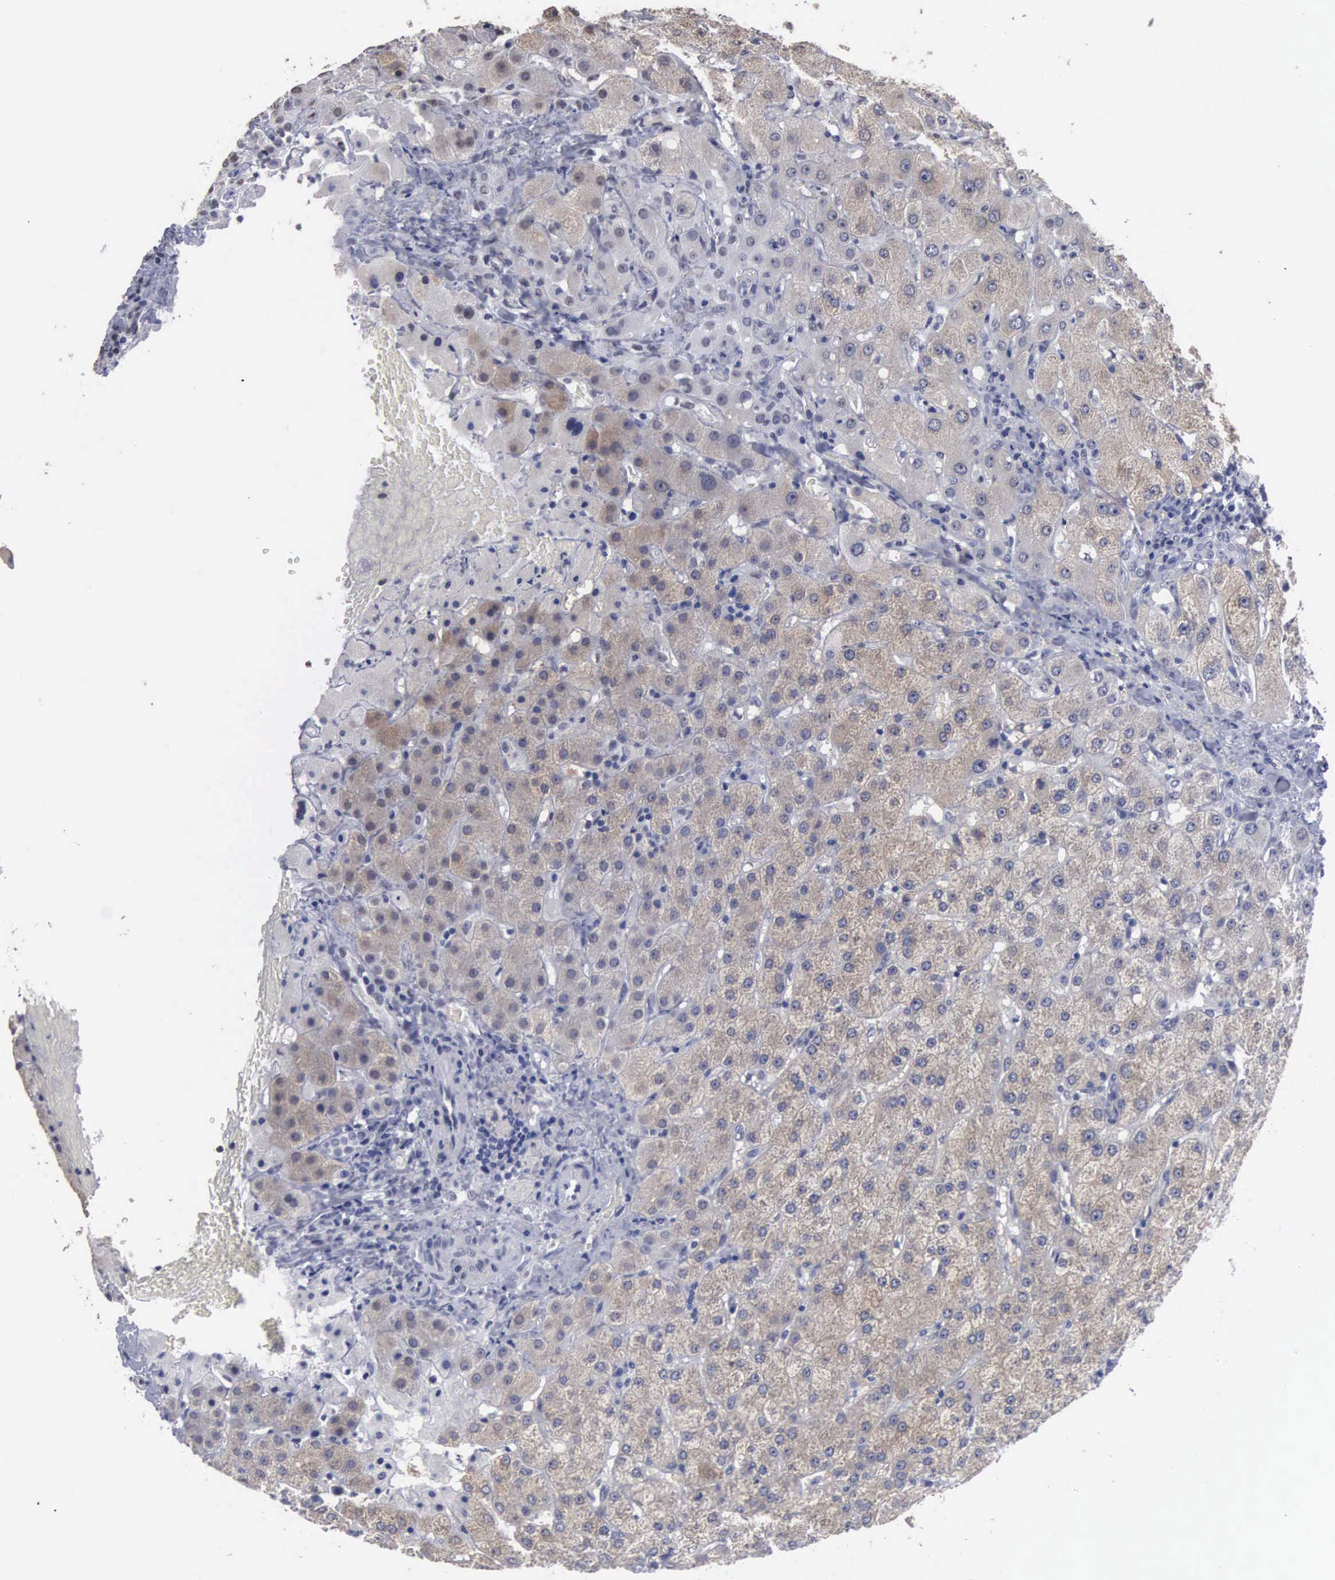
{"staining": {"intensity": "negative", "quantity": "none", "location": "none"}, "tissue": "liver", "cell_type": "Cholangiocytes", "image_type": "normal", "snomed": [{"axis": "morphology", "description": "Normal tissue, NOS"}, {"axis": "topography", "description": "Liver"}], "caption": "Immunohistochemical staining of unremarkable liver shows no significant positivity in cholangiocytes.", "gene": "UPB1", "patient": {"sex": "female", "age": 79}}